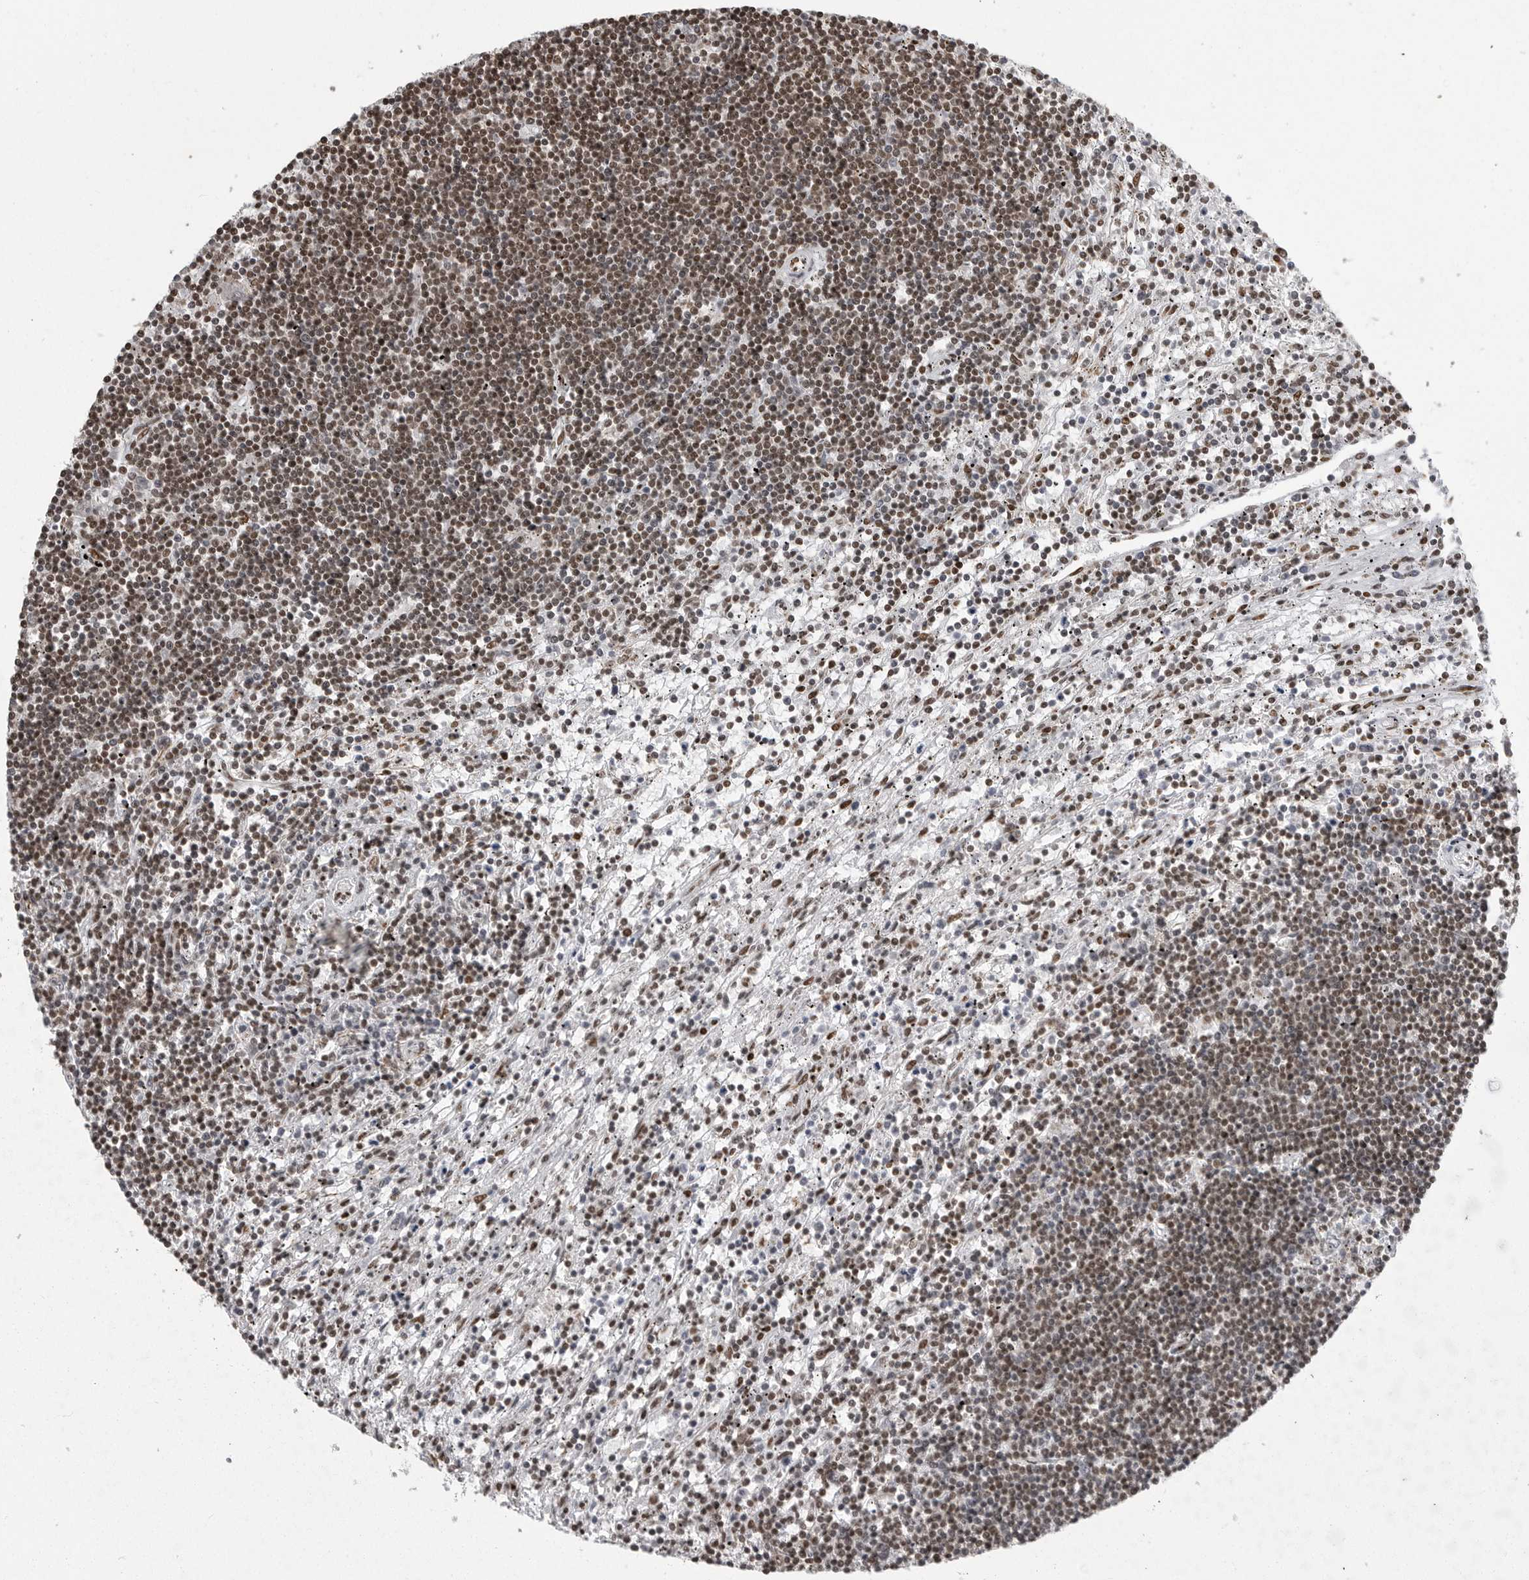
{"staining": {"intensity": "moderate", "quantity": ">75%", "location": "nuclear"}, "tissue": "lymphoma", "cell_type": "Tumor cells", "image_type": "cancer", "snomed": [{"axis": "morphology", "description": "Malignant lymphoma, non-Hodgkin's type, Low grade"}, {"axis": "topography", "description": "Spleen"}], "caption": "Immunohistochemistry (IHC) (DAB (3,3'-diaminobenzidine)) staining of human lymphoma shows moderate nuclear protein positivity in about >75% of tumor cells.", "gene": "YAF2", "patient": {"sex": "male", "age": 76}}